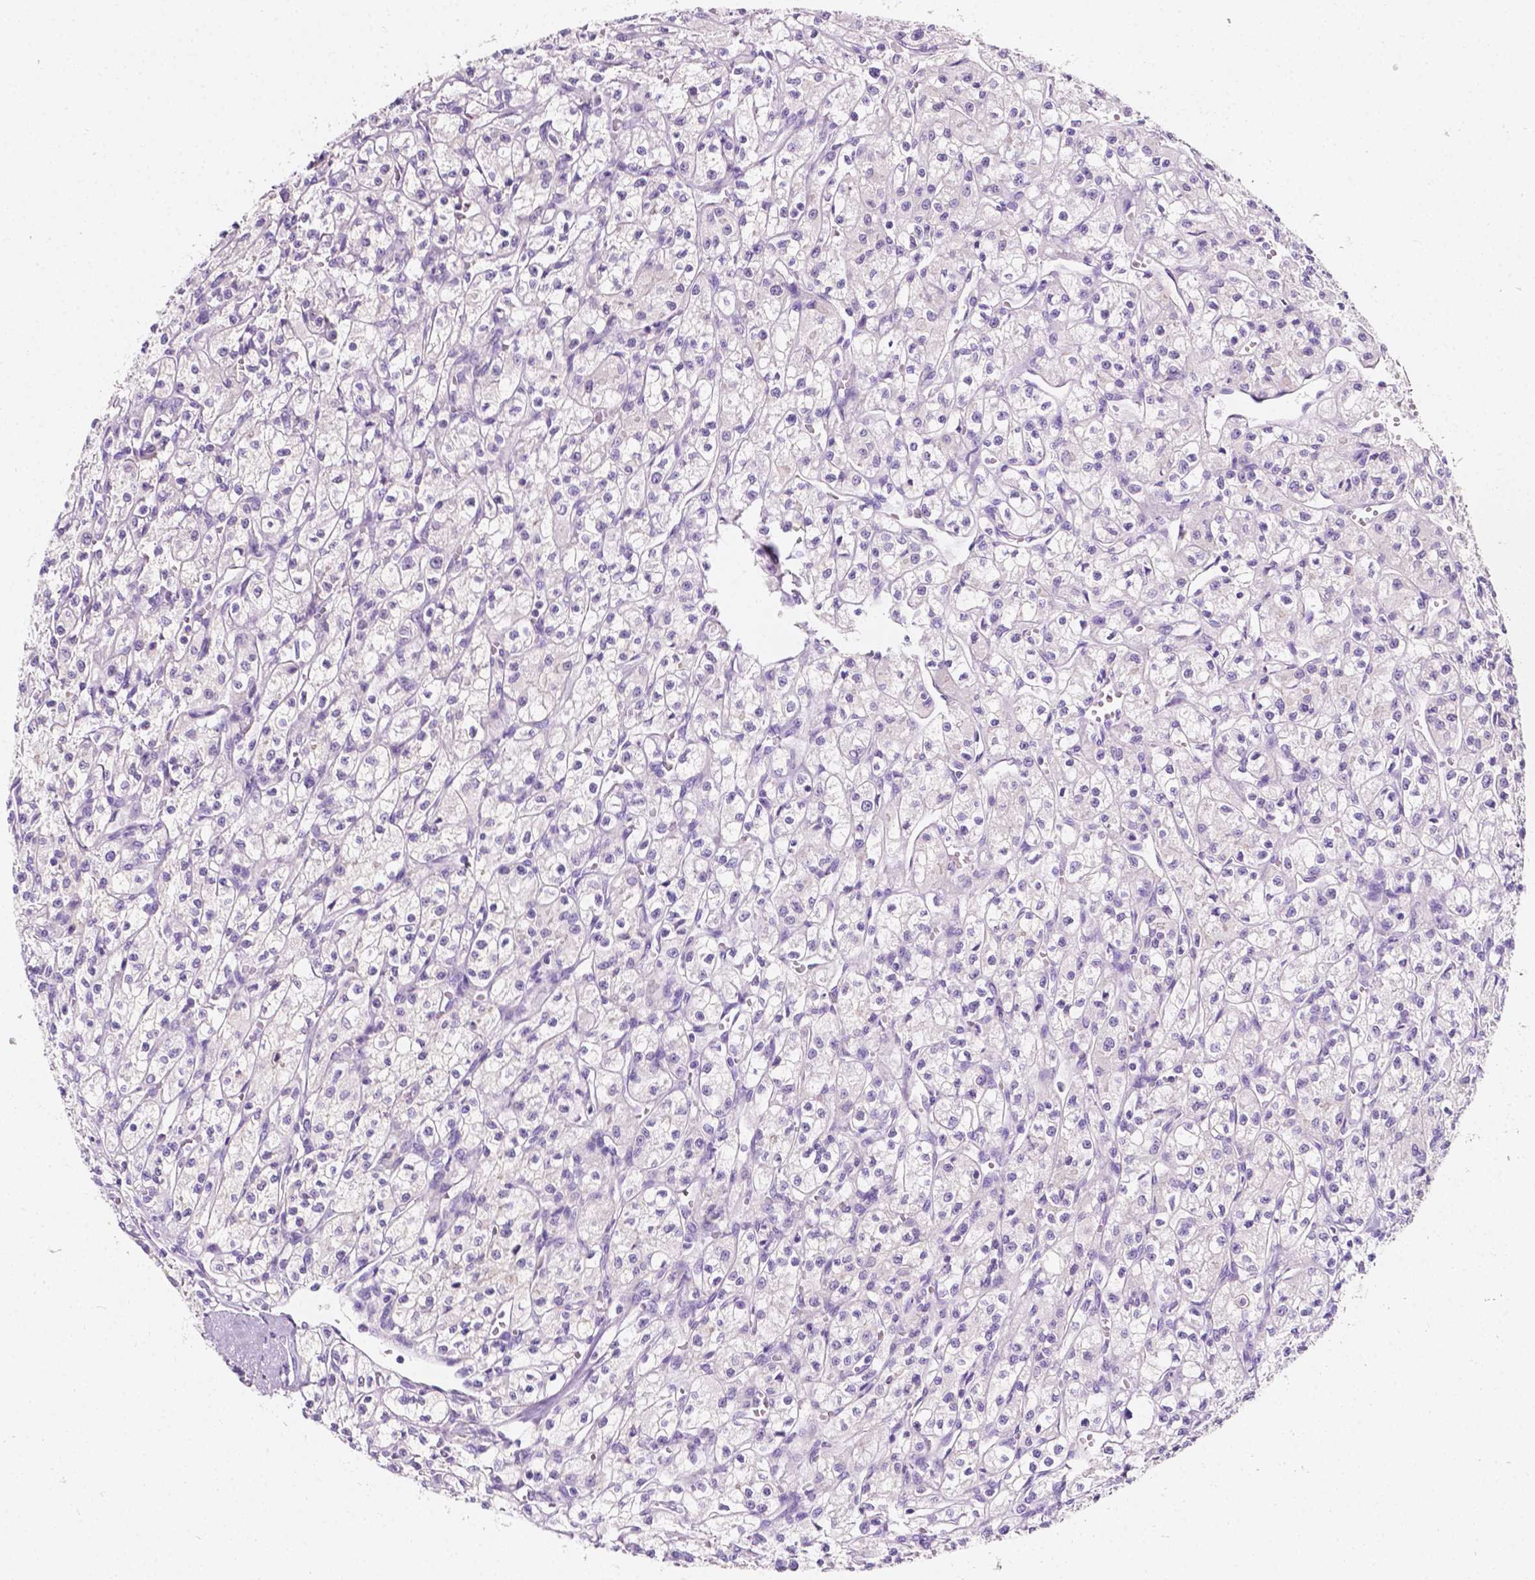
{"staining": {"intensity": "negative", "quantity": "none", "location": "none"}, "tissue": "renal cancer", "cell_type": "Tumor cells", "image_type": "cancer", "snomed": [{"axis": "morphology", "description": "Adenocarcinoma, NOS"}, {"axis": "topography", "description": "Kidney"}], "caption": "Immunohistochemistry histopathology image of neoplastic tissue: human renal adenocarcinoma stained with DAB (3,3'-diaminobenzidine) demonstrates no significant protein positivity in tumor cells.", "gene": "SIRT2", "patient": {"sex": "female", "age": 70}}